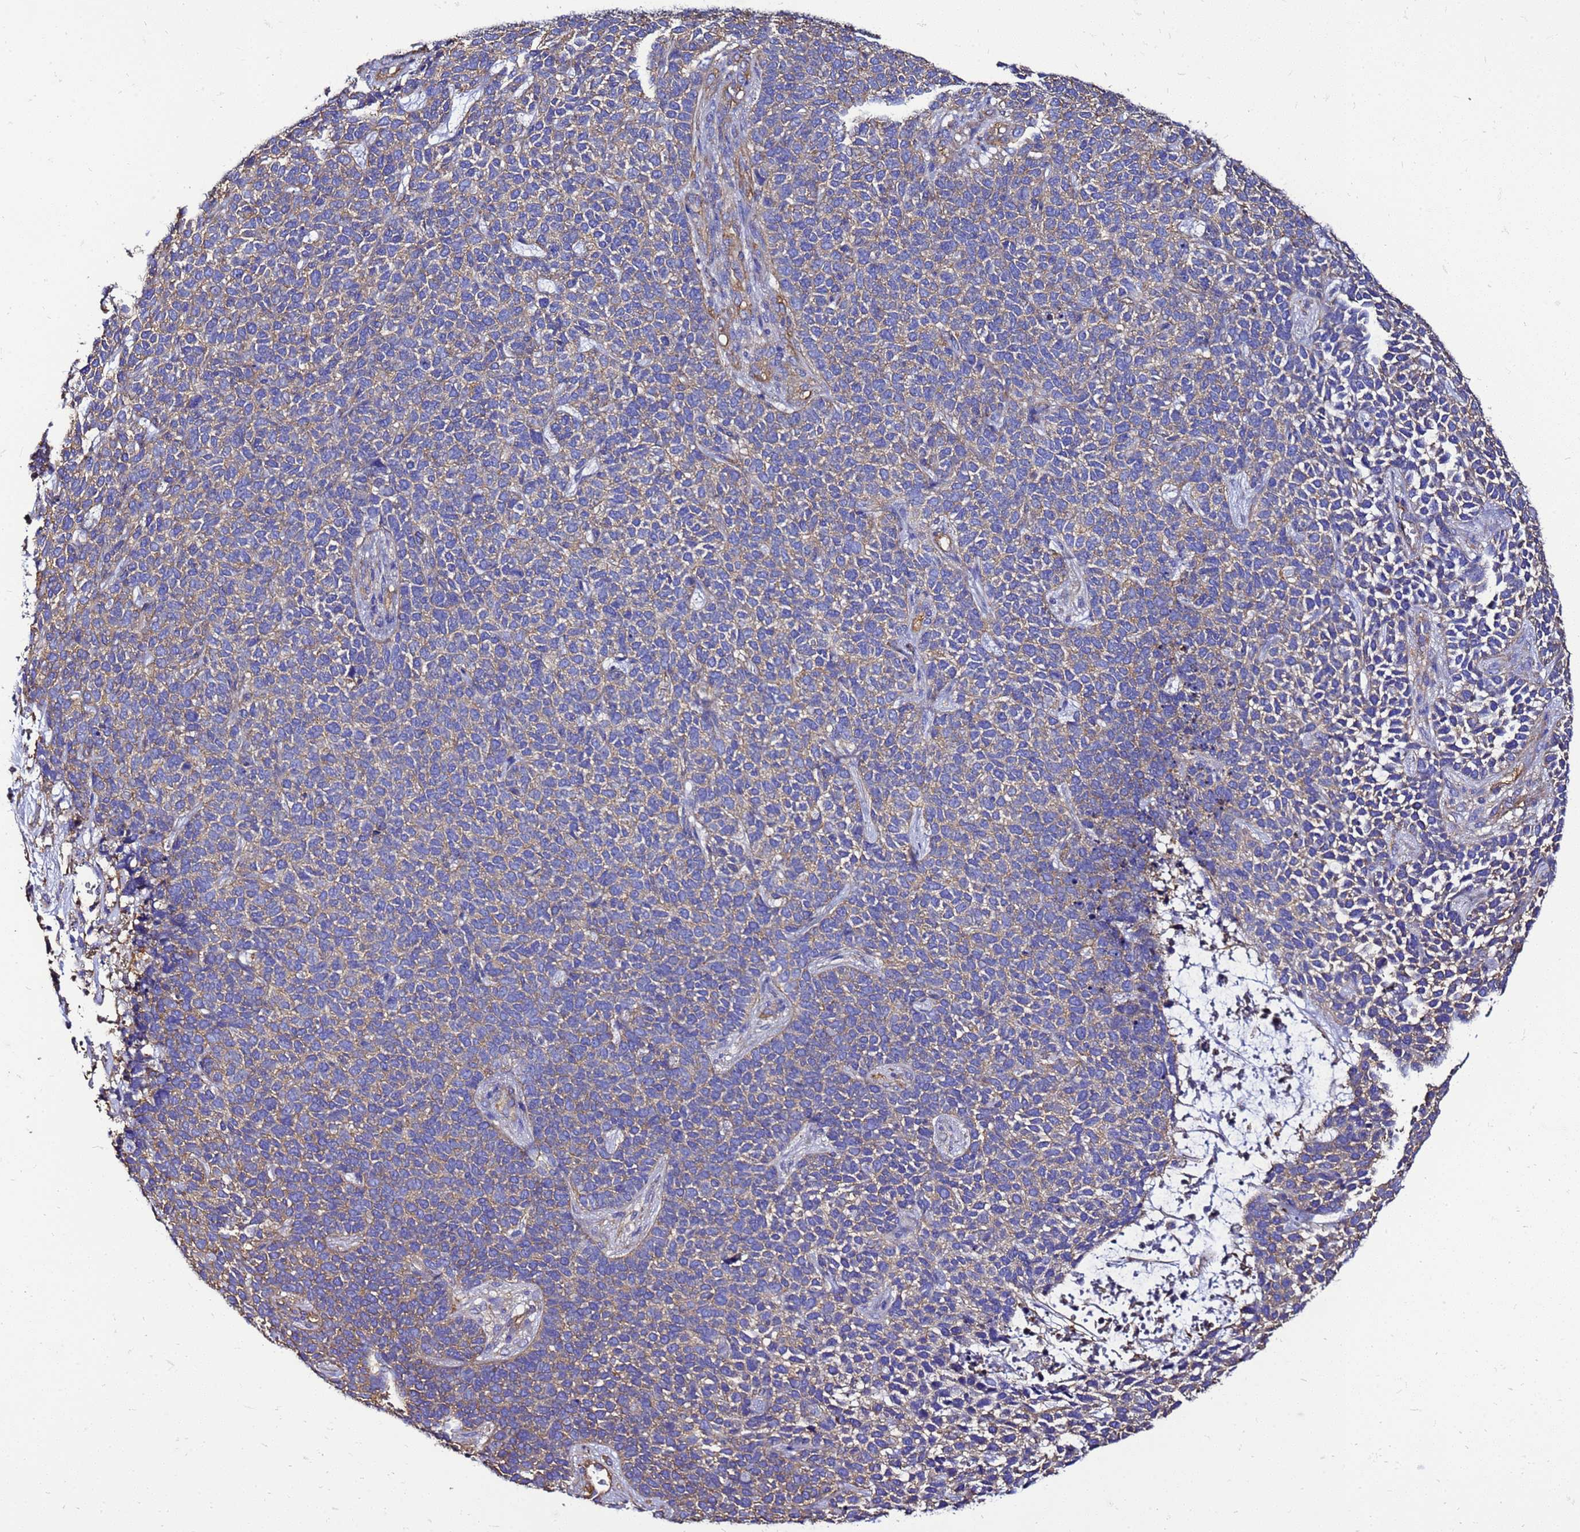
{"staining": {"intensity": "weak", "quantity": "25%-75%", "location": "cytoplasmic/membranous"}, "tissue": "skin cancer", "cell_type": "Tumor cells", "image_type": "cancer", "snomed": [{"axis": "morphology", "description": "Basal cell carcinoma"}, {"axis": "topography", "description": "Skin"}], "caption": "Protein staining reveals weak cytoplasmic/membranous staining in approximately 25%-75% of tumor cells in skin basal cell carcinoma.", "gene": "MYL12A", "patient": {"sex": "female", "age": 84}}